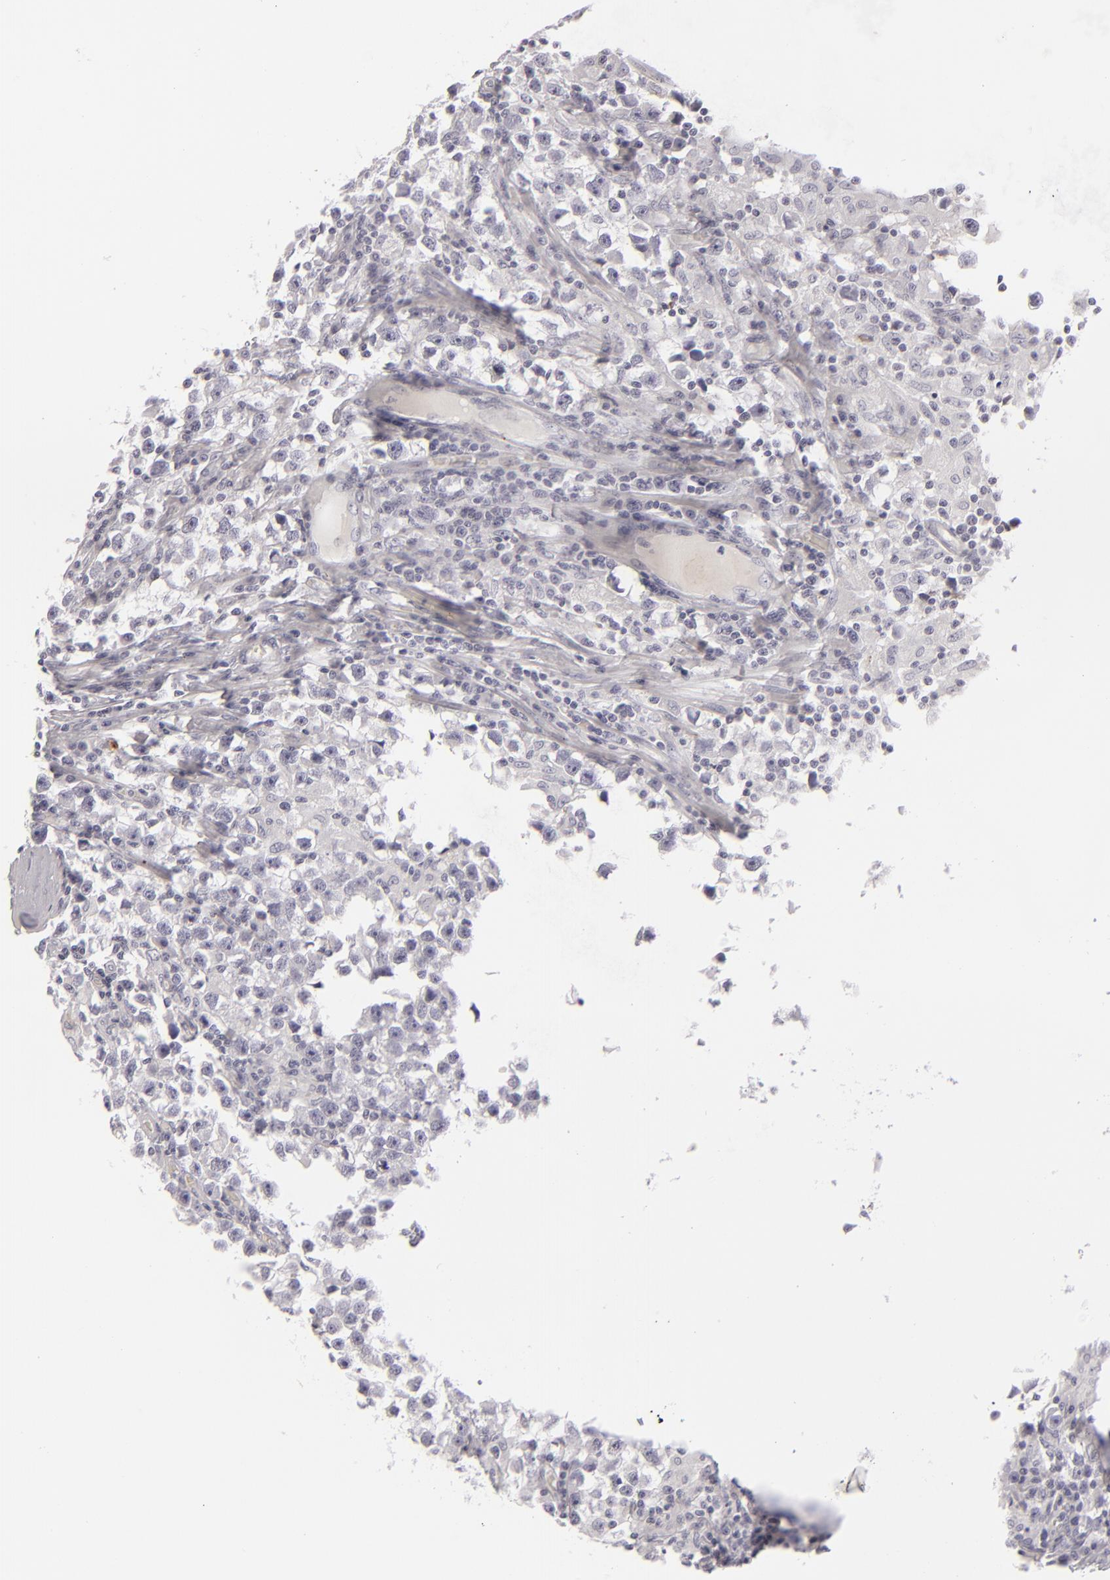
{"staining": {"intensity": "negative", "quantity": "none", "location": "none"}, "tissue": "testis cancer", "cell_type": "Tumor cells", "image_type": "cancer", "snomed": [{"axis": "morphology", "description": "Seminoma, NOS"}, {"axis": "topography", "description": "Testis"}], "caption": "Immunohistochemical staining of testis cancer exhibits no significant staining in tumor cells.", "gene": "C9", "patient": {"sex": "male", "age": 33}}